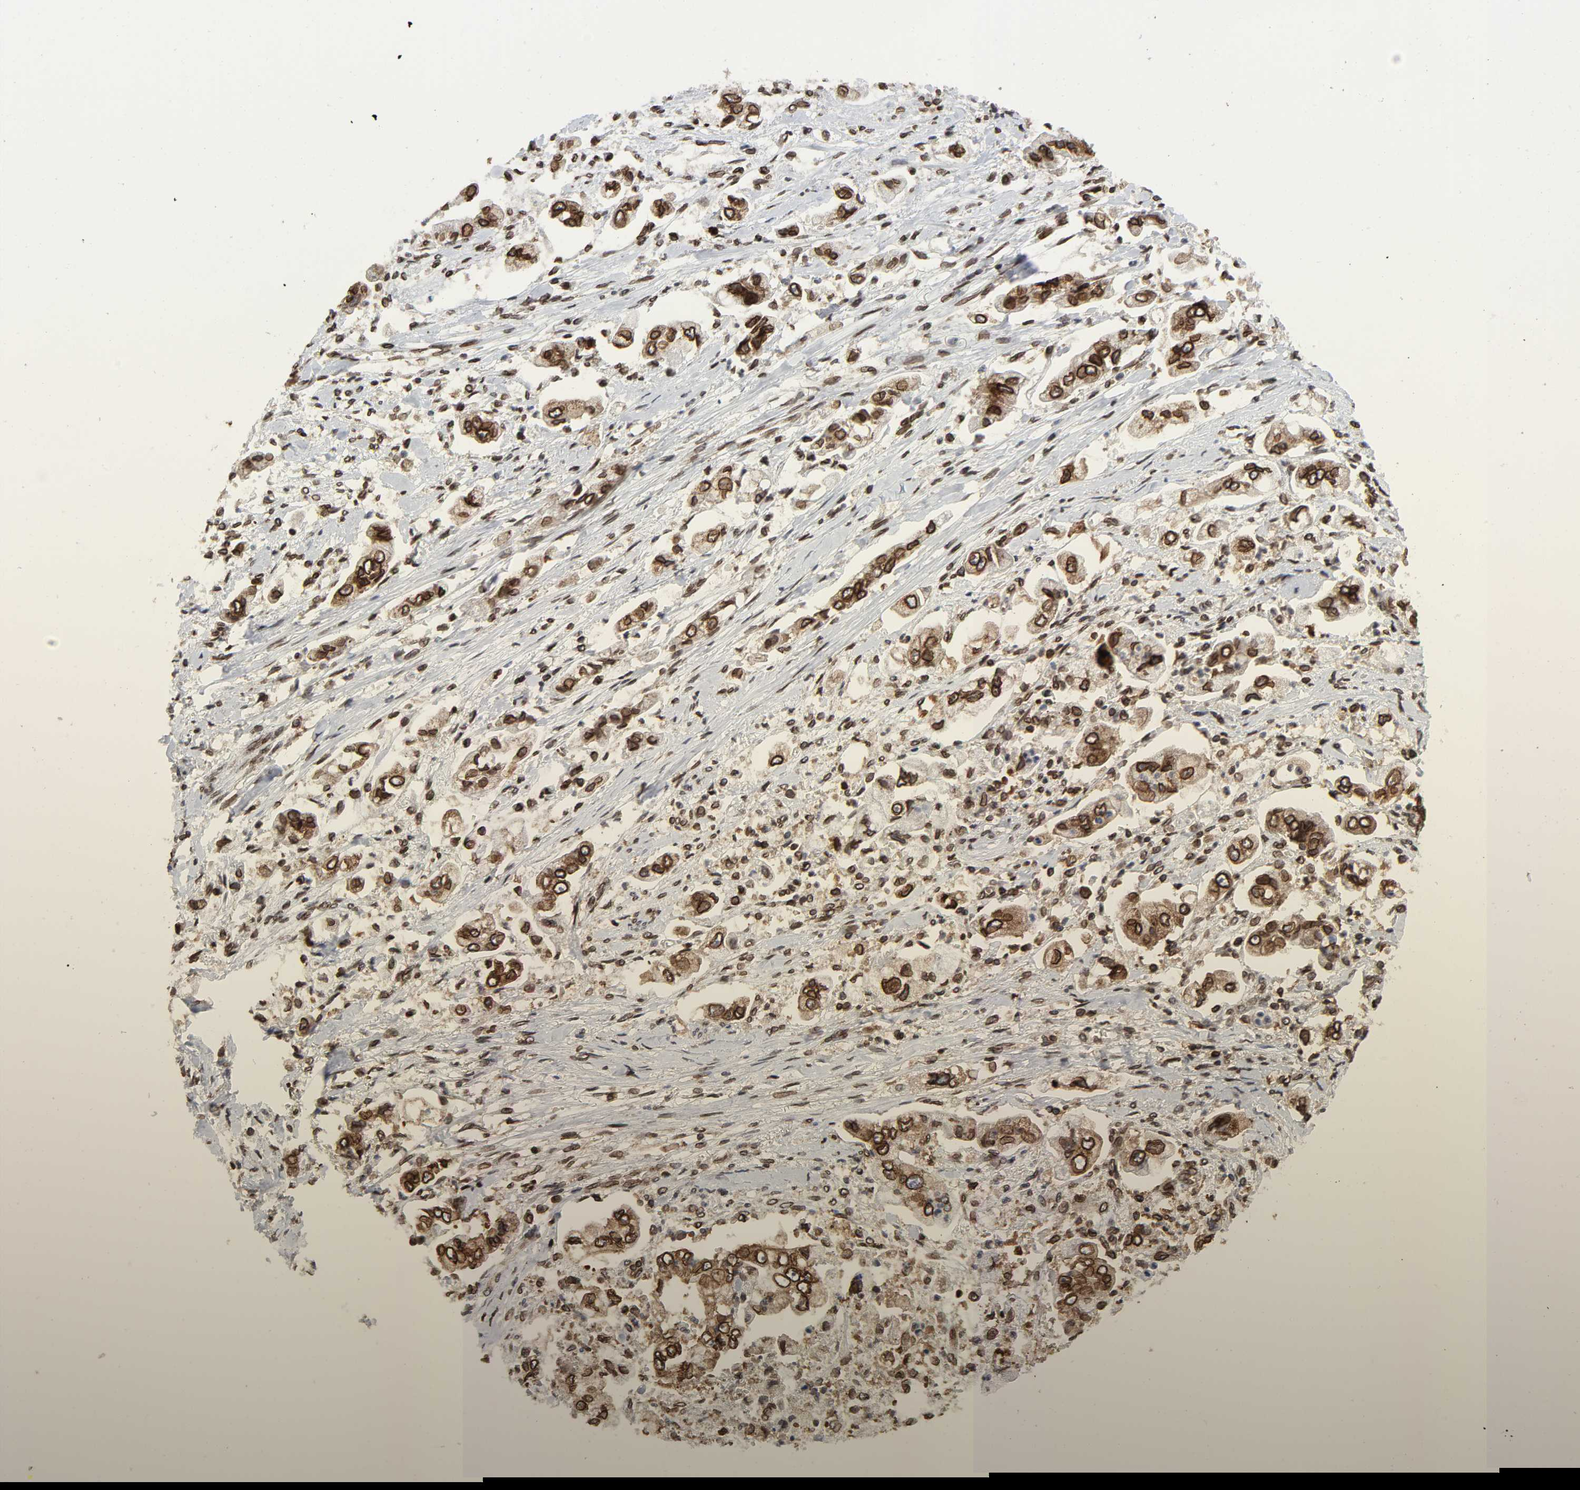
{"staining": {"intensity": "strong", "quantity": ">75%", "location": "cytoplasmic/membranous,nuclear"}, "tissue": "stomach cancer", "cell_type": "Tumor cells", "image_type": "cancer", "snomed": [{"axis": "morphology", "description": "Adenocarcinoma, NOS"}, {"axis": "topography", "description": "Stomach"}], "caption": "Stomach adenocarcinoma was stained to show a protein in brown. There is high levels of strong cytoplasmic/membranous and nuclear expression in about >75% of tumor cells.", "gene": "RANGAP1", "patient": {"sex": "male", "age": 62}}